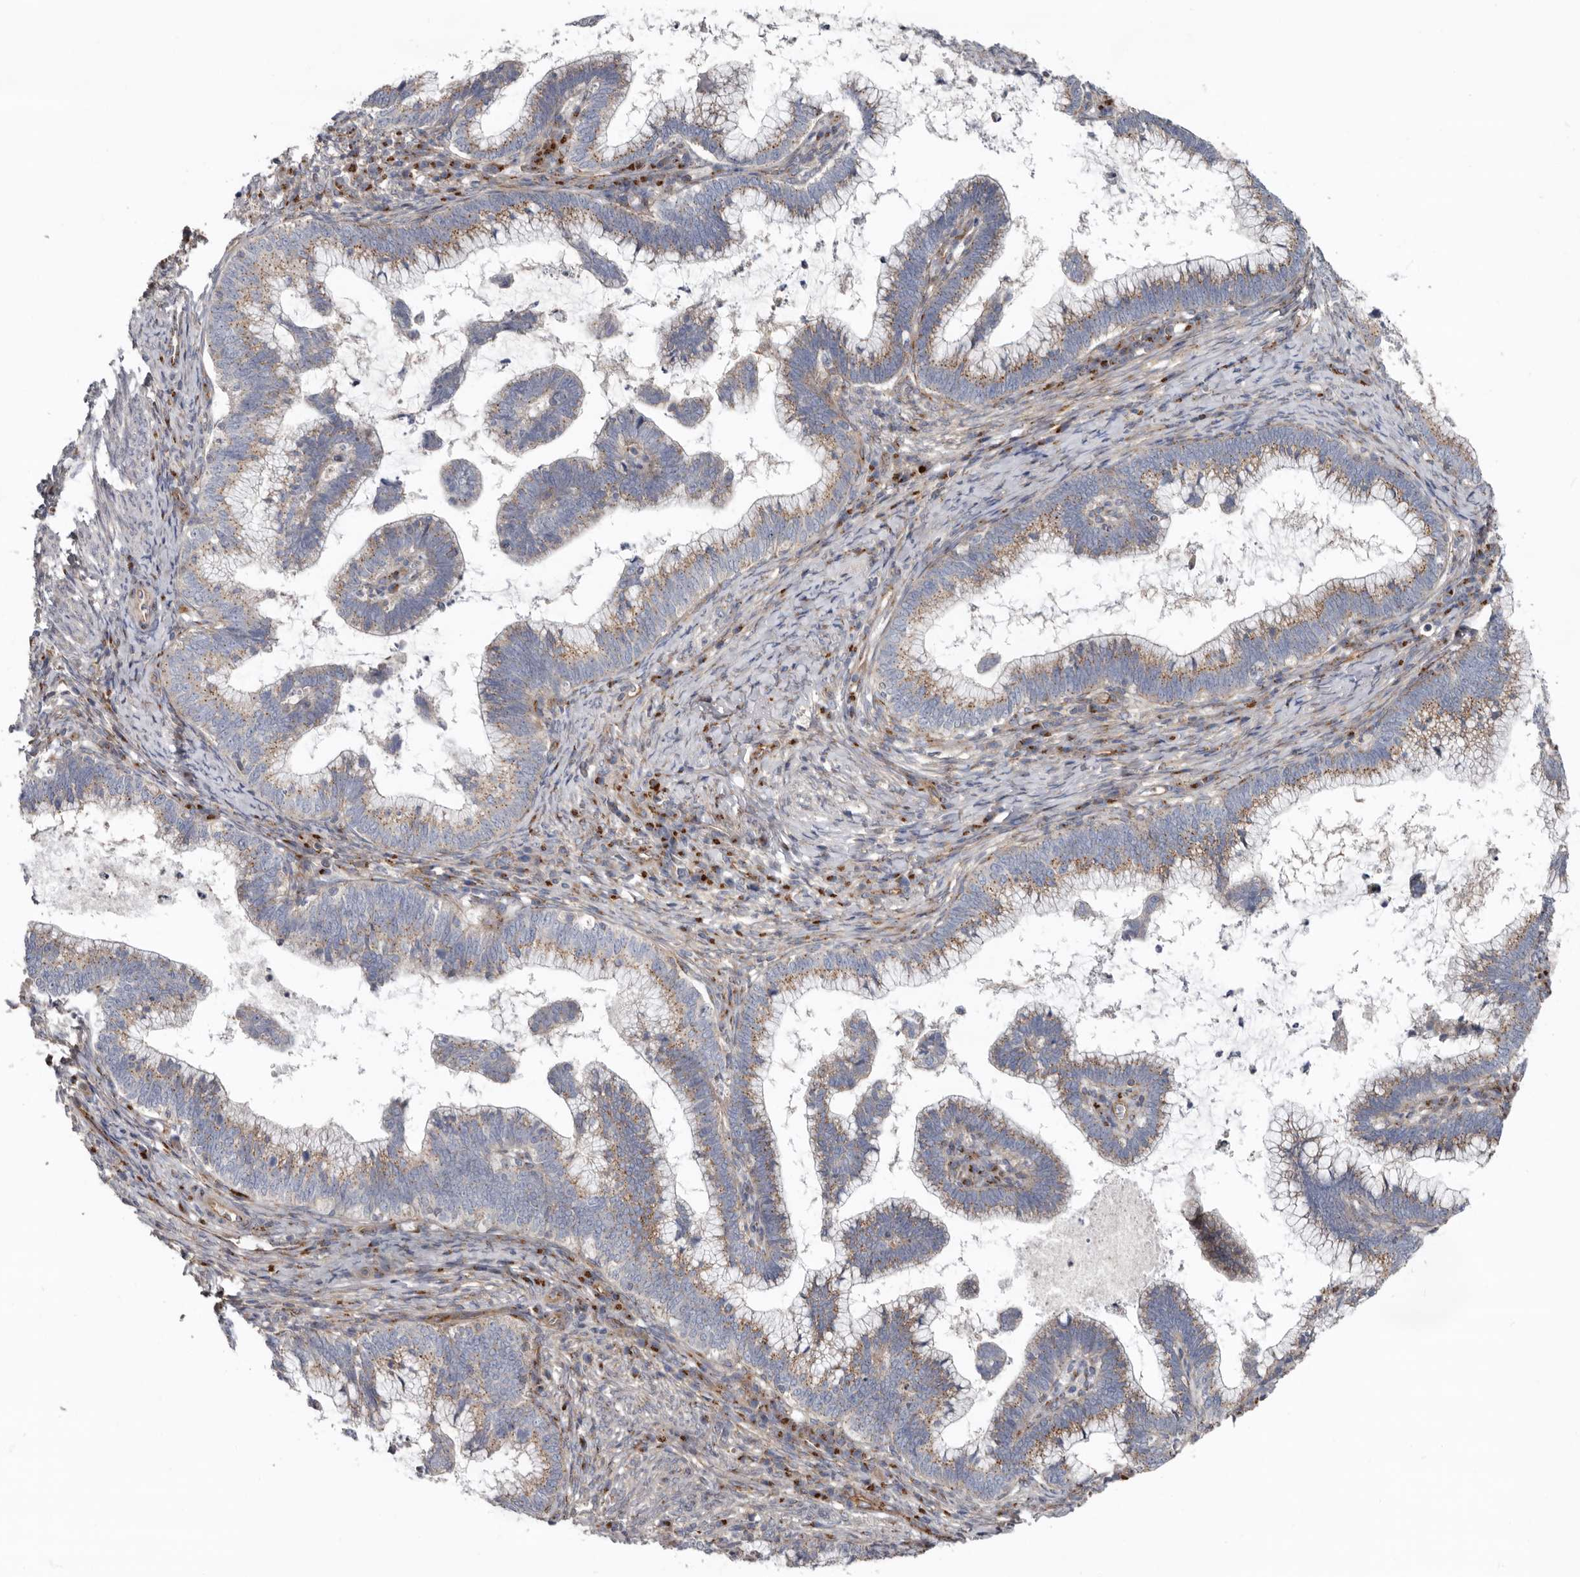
{"staining": {"intensity": "moderate", "quantity": ">75%", "location": "cytoplasmic/membranous"}, "tissue": "cervical cancer", "cell_type": "Tumor cells", "image_type": "cancer", "snomed": [{"axis": "morphology", "description": "Adenocarcinoma, NOS"}, {"axis": "topography", "description": "Cervix"}], "caption": "Moderate cytoplasmic/membranous expression for a protein is seen in approximately >75% of tumor cells of cervical cancer using immunohistochemistry.", "gene": "LUZP1", "patient": {"sex": "female", "age": 36}}